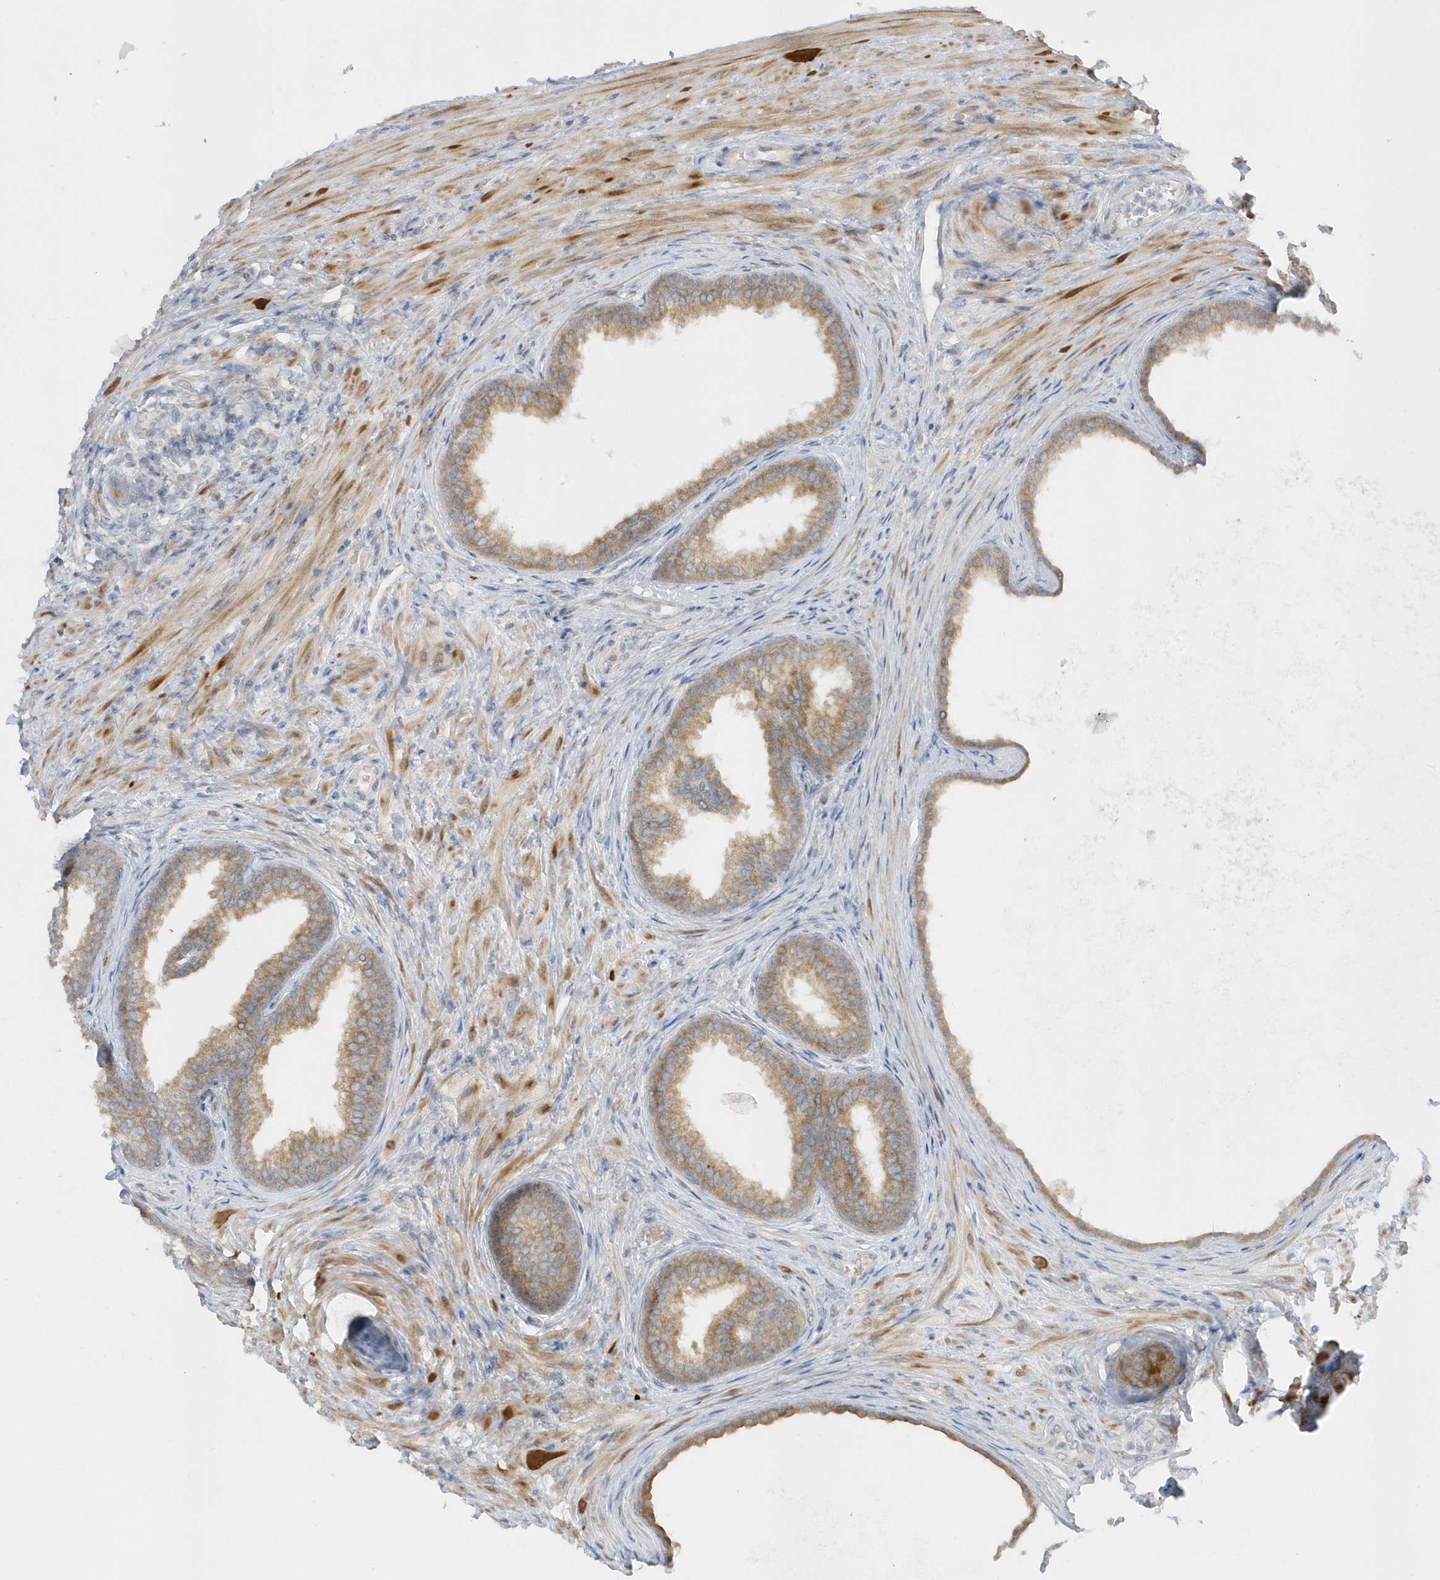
{"staining": {"intensity": "moderate", "quantity": ">75%", "location": "cytoplasmic/membranous"}, "tissue": "prostate", "cell_type": "Glandular cells", "image_type": "normal", "snomed": [{"axis": "morphology", "description": "Normal tissue, NOS"}, {"axis": "topography", "description": "Prostate"}], "caption": "Immunohistochemistry image of unremarkable prostate stained for a protein (brown), which exhibits medium levels of moderate cytoplasmic/membranous expression in about >75% of glandular cells.", "gene": "SCN3A", "patient": {"sex": "male", "age": 76}}